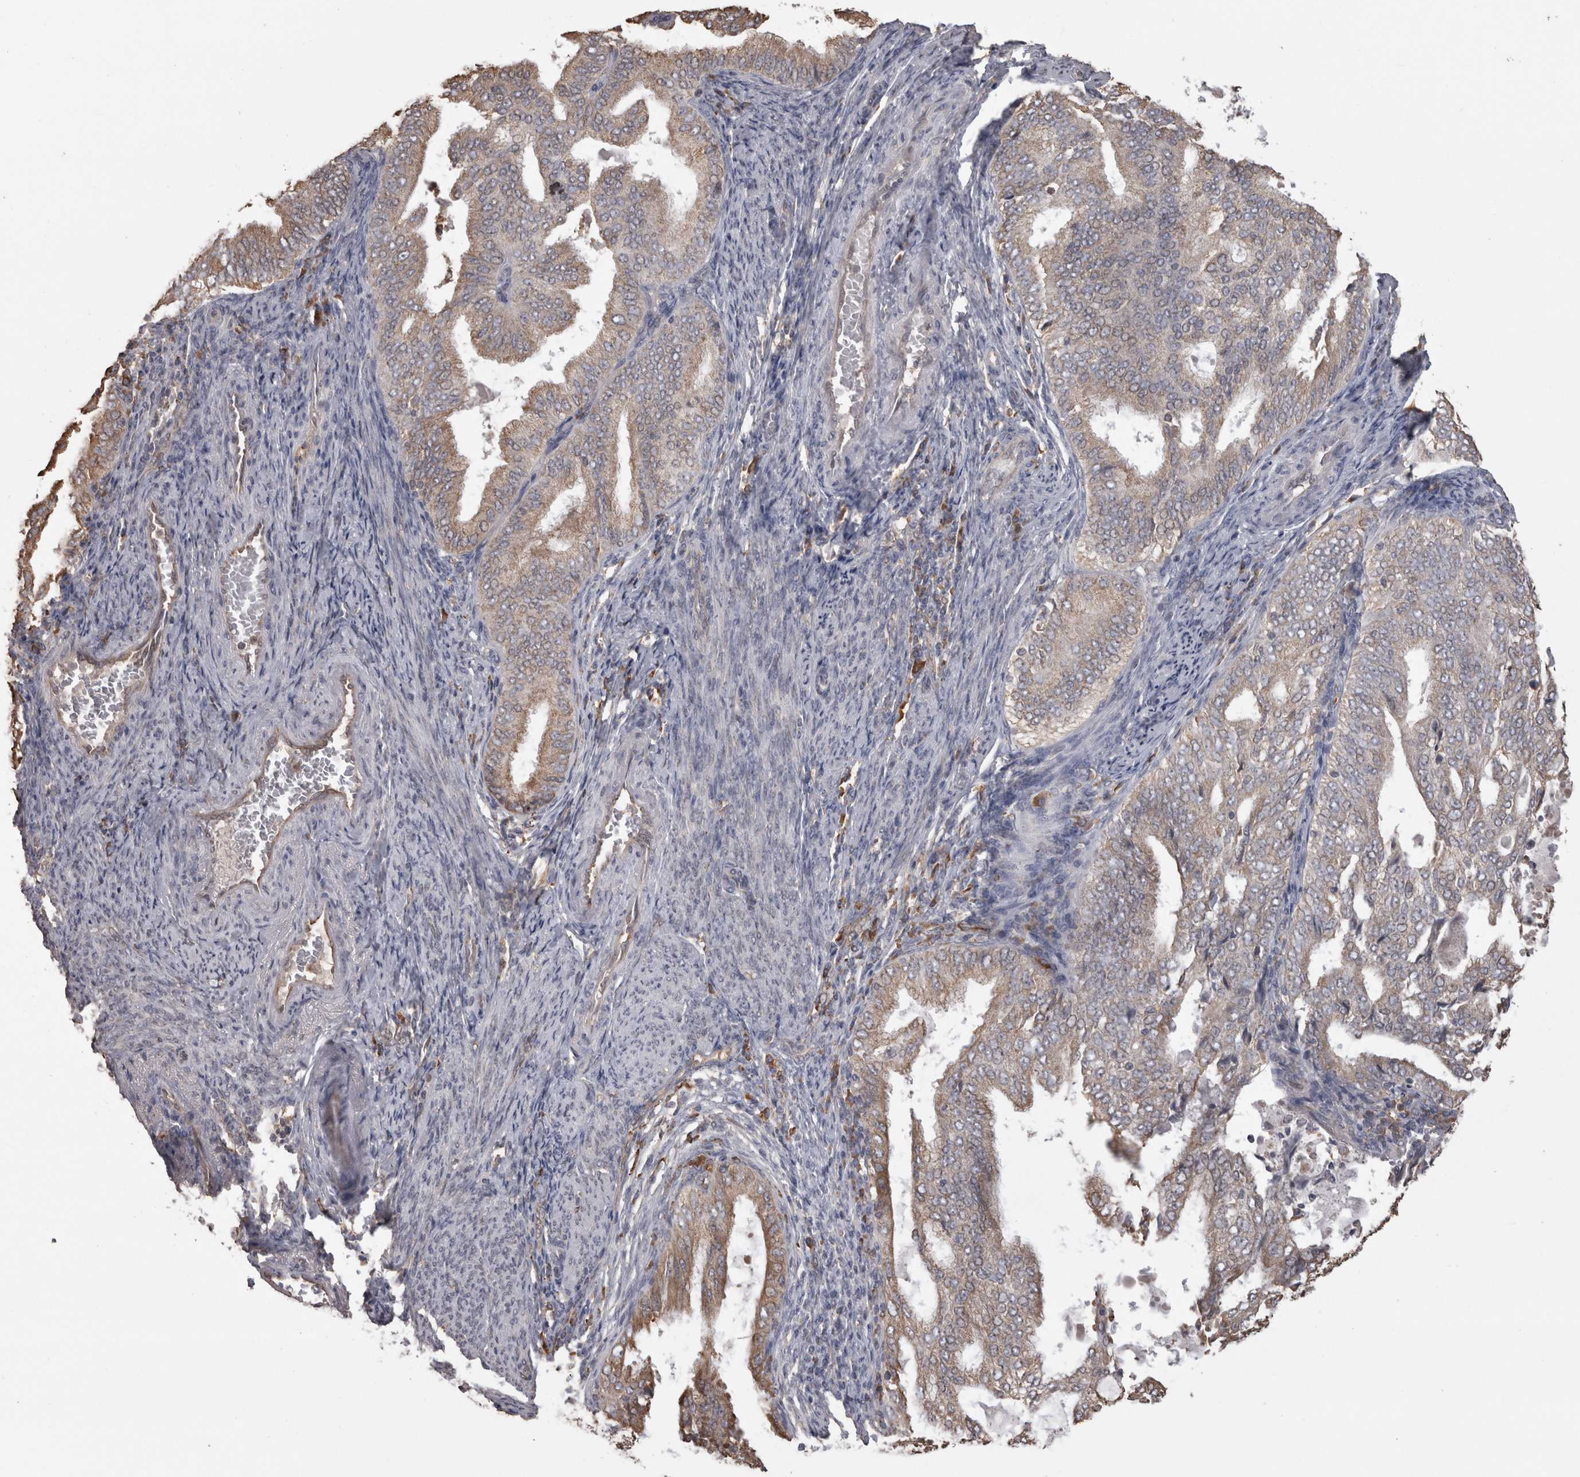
{"staining": {"intensity": "weak", "quantity": ">75%", "location": "cytoplasmic/membranous"}, "tissue": "endometrial cancer", "cell_type": "Tumor cells", "image_type": "cancer", "snomed": [{"axis": "morphology", "description": "Adenocarcinoma, NOS"}, {"axis": "topography", "description": "Endometrium"}], "caption": "A brown stain labels weak cytoplasmic/membranous staining of a protein in endometrial cancer (adenocarcinoma) tumor cells. (DAB (3,3'-diaminobenzidine) = brown stain, brightfield microscopy at high magnification).", "gene": "PON2", "patient": {"sex": "female", "age": 58}}